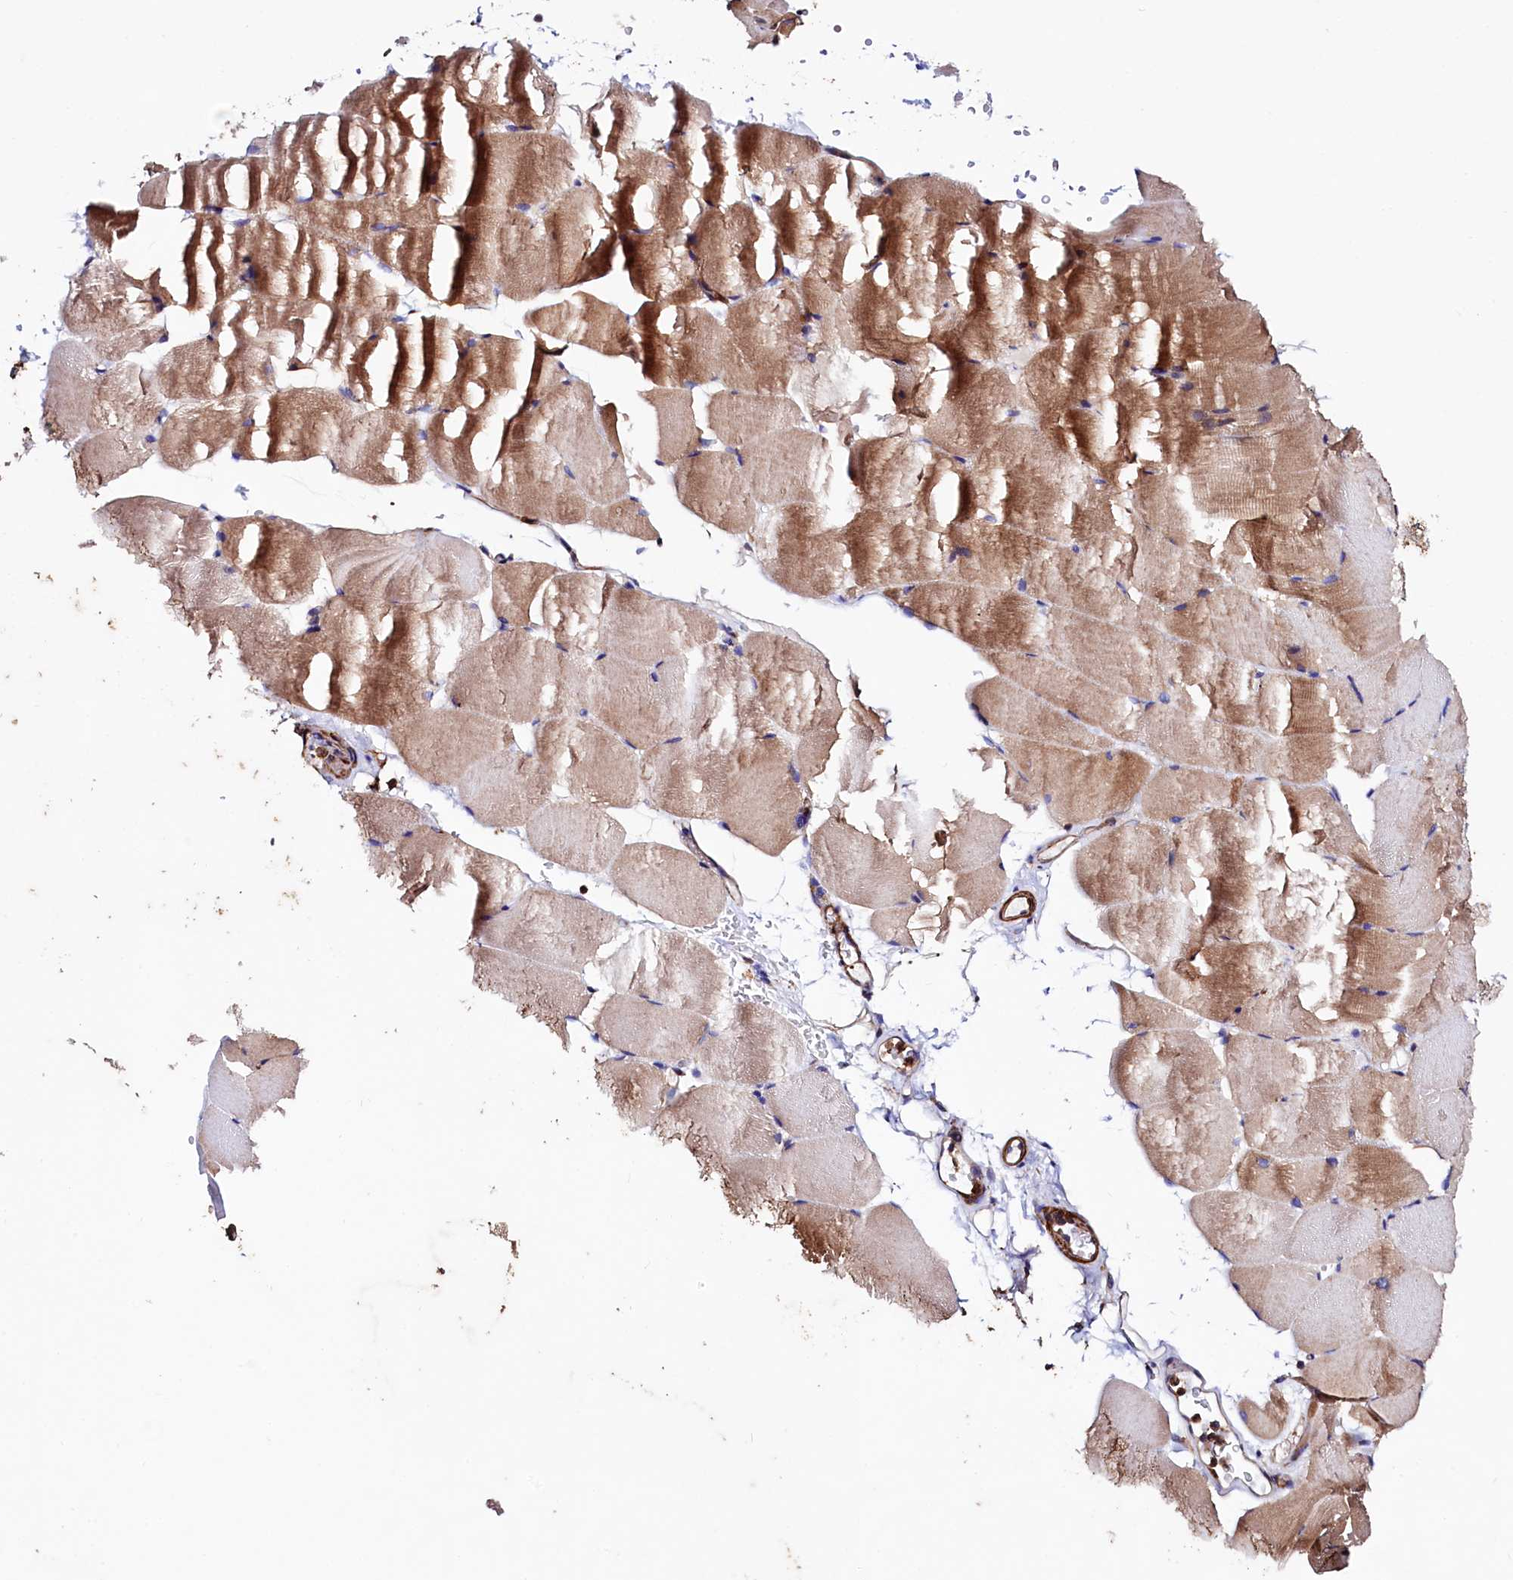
{"staining": {"intensity": "moderate", "quantity": ">75%", "location": "cytoplasmic/membranous"}, "tissue": "skeletal muscle", "cell_type": "Myocytes", "image_type": "normal", "snomed": [{"axis": "morphology", "description": "Normal tissue, NOS"}, {"axis": "topography", "description": "Skeletal muscle"}, {"axis": "topography", "description": "Parathyroid gland"}], "caption": "Immunohistochemical staining of benign human skeletal muscle reveals >75% levels of moderate cytoplasmic/membranous protein positivity in about >75% of myocytes.", "gene": "STAMBPL1", "patient": {"sex": "female", "age": 37}}